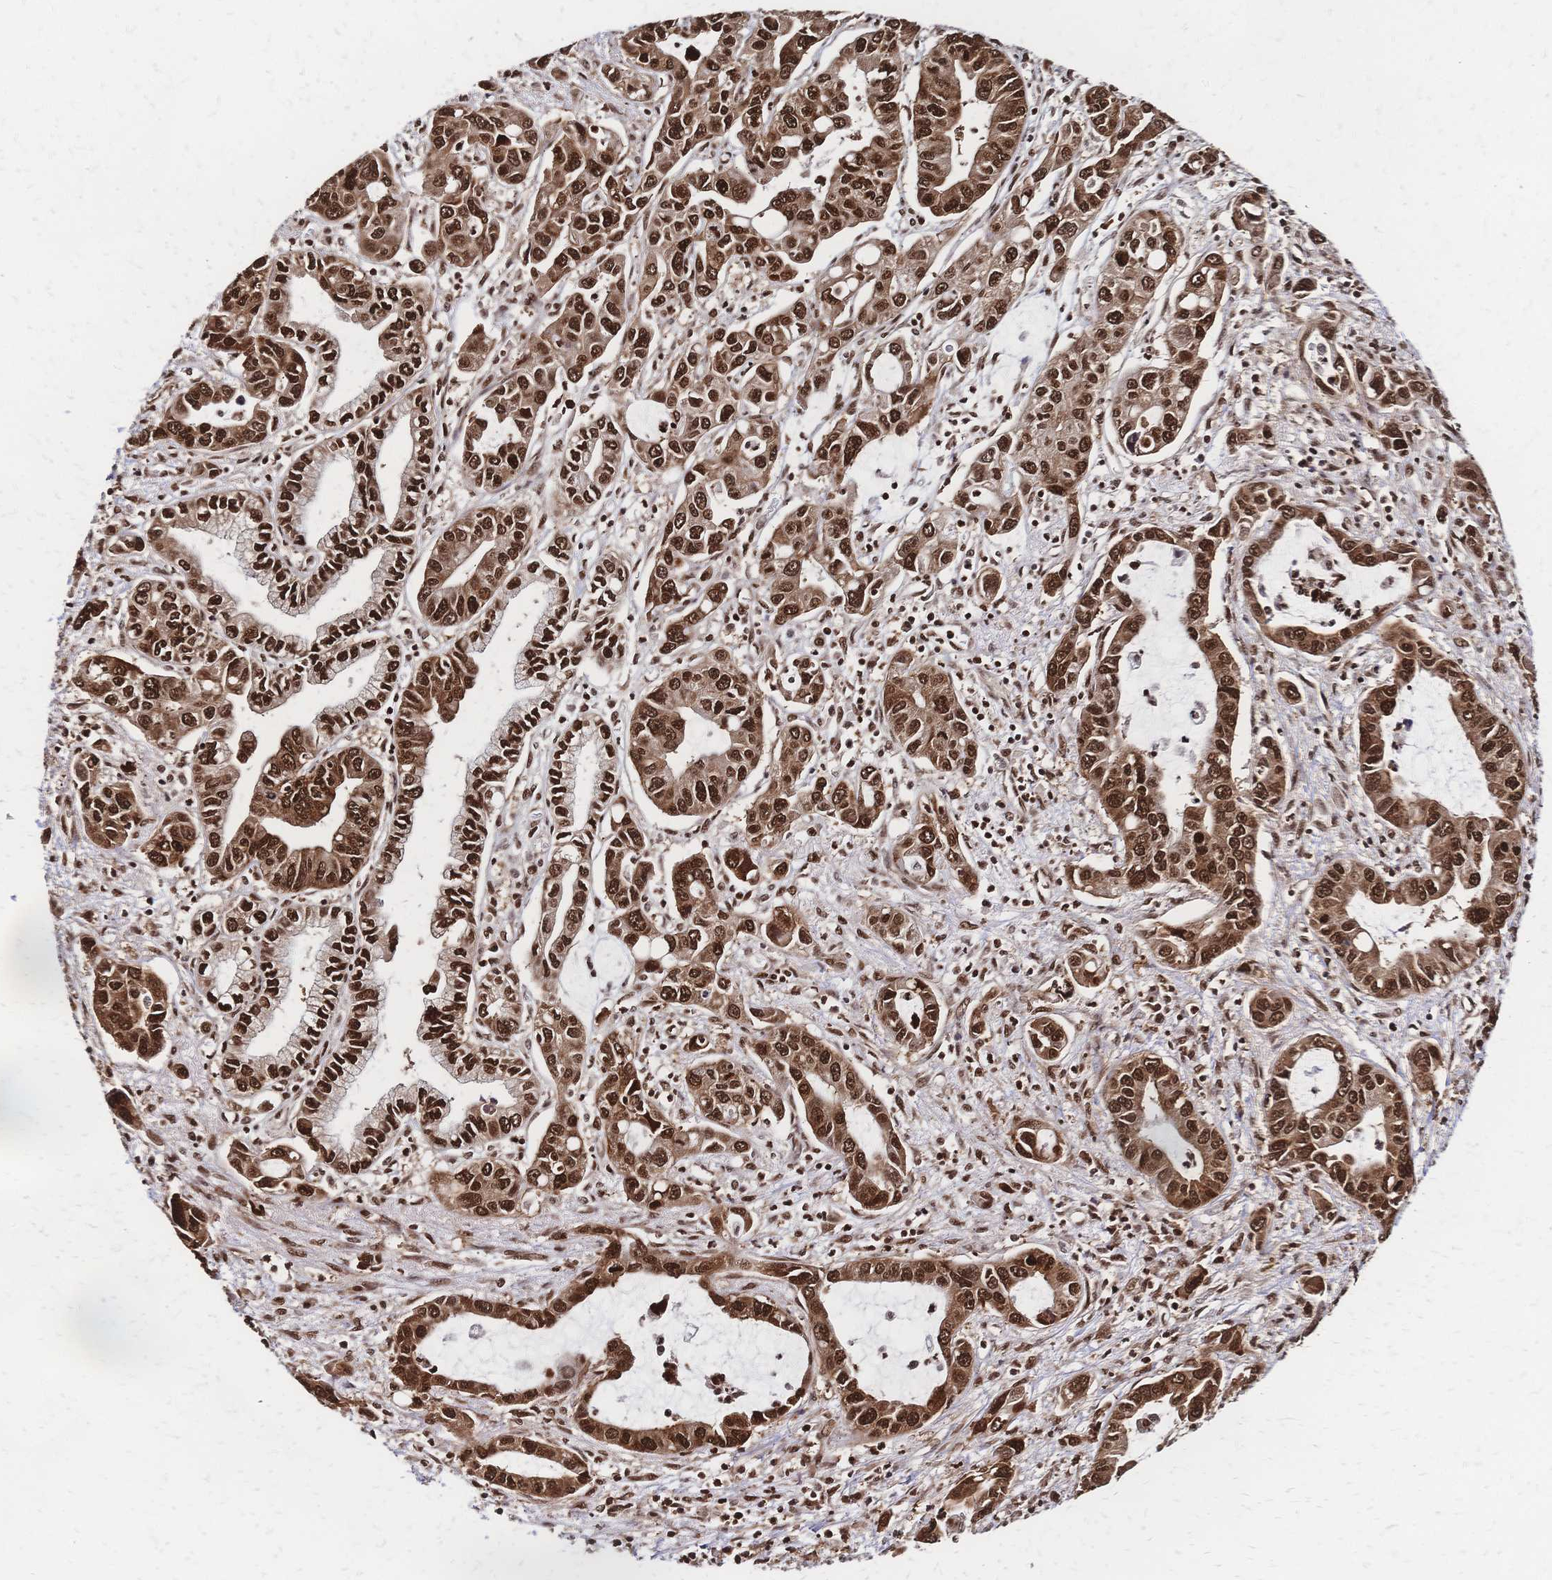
{"staining": {"intensity": "strong", "quantity": ">75%", "location": "cytoplasmic/membranous,nuclear"}, "tissue": "liver cancer", "cell_type": "Tumor cells", "image_type": "cancer", "snomed": [{"axis": "morphology", "description": "Cholangiocarcinoma"}, {"axis": "topography", "description": "Liver"}], "caption": "Protein positivity by IHC shows strong cytoplasmic/membranous and nuclear staining in about >75% of tumor cells in liver cancer.", "gene": "HDGF", "patient": {"sex": "male", "age": 58}}